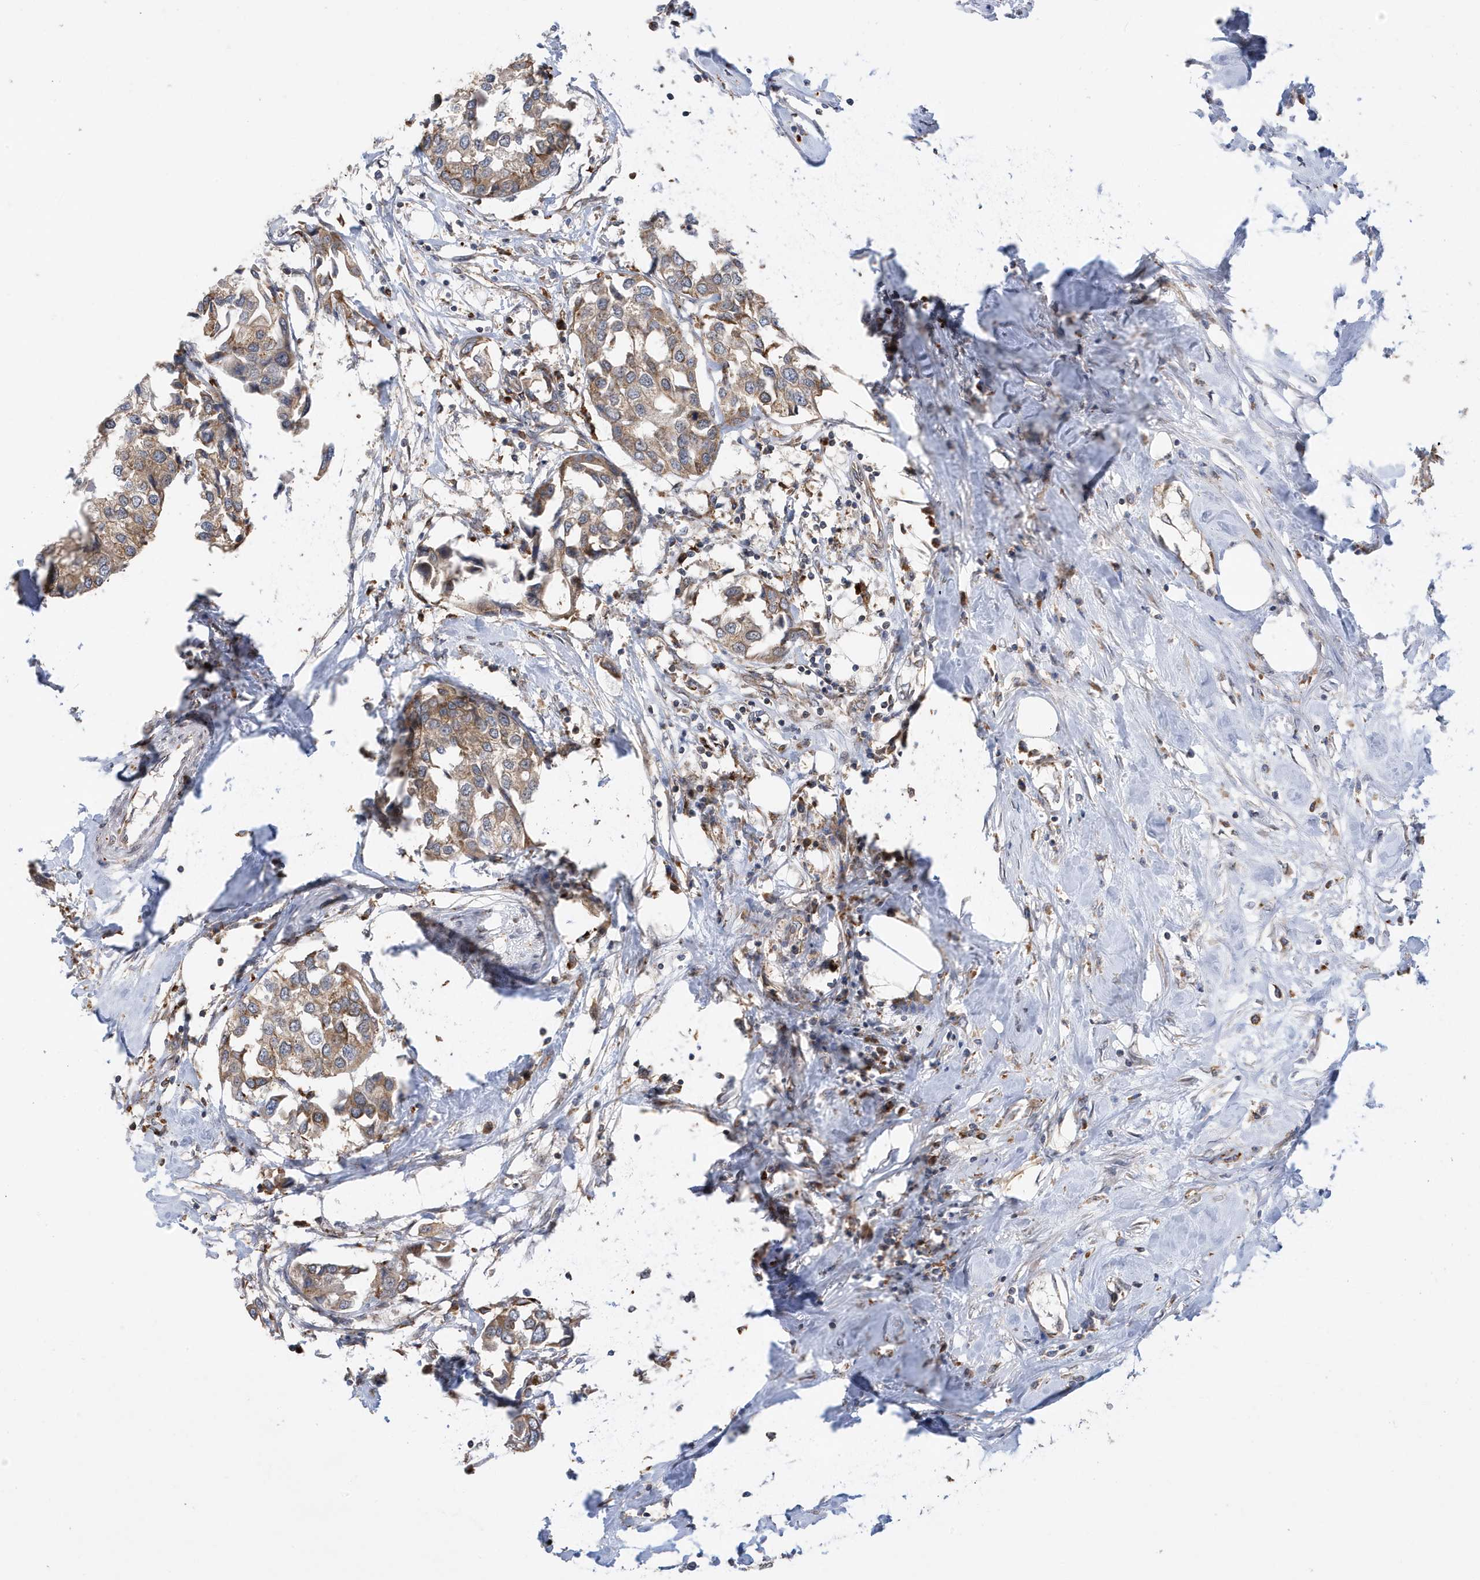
{"staining": {"intensity": "weak", "quantity": ">75%", "location": "cytoplasmic/membranous"}, "tissue": "urothelial cancer", "cell_type": "Tumor cells", "image_type": "cancer", "snomed": [{"axis": "morphology", "description": "Urothelial carcinoma, High grade"}, {"axis": "topography", "description": "Urinary bladder"}], "caption": "A high-resolution photomicrograph shows immunohistochemistry staining of urothelial carcinoma (high-grade), which shows weak cytoplasmic/membranous positivity in approximately >75% of tumor cells. Nuclei are stained in blue.", "gene": "ZNF507", "patient": {"sex": "male", "age": 64}}